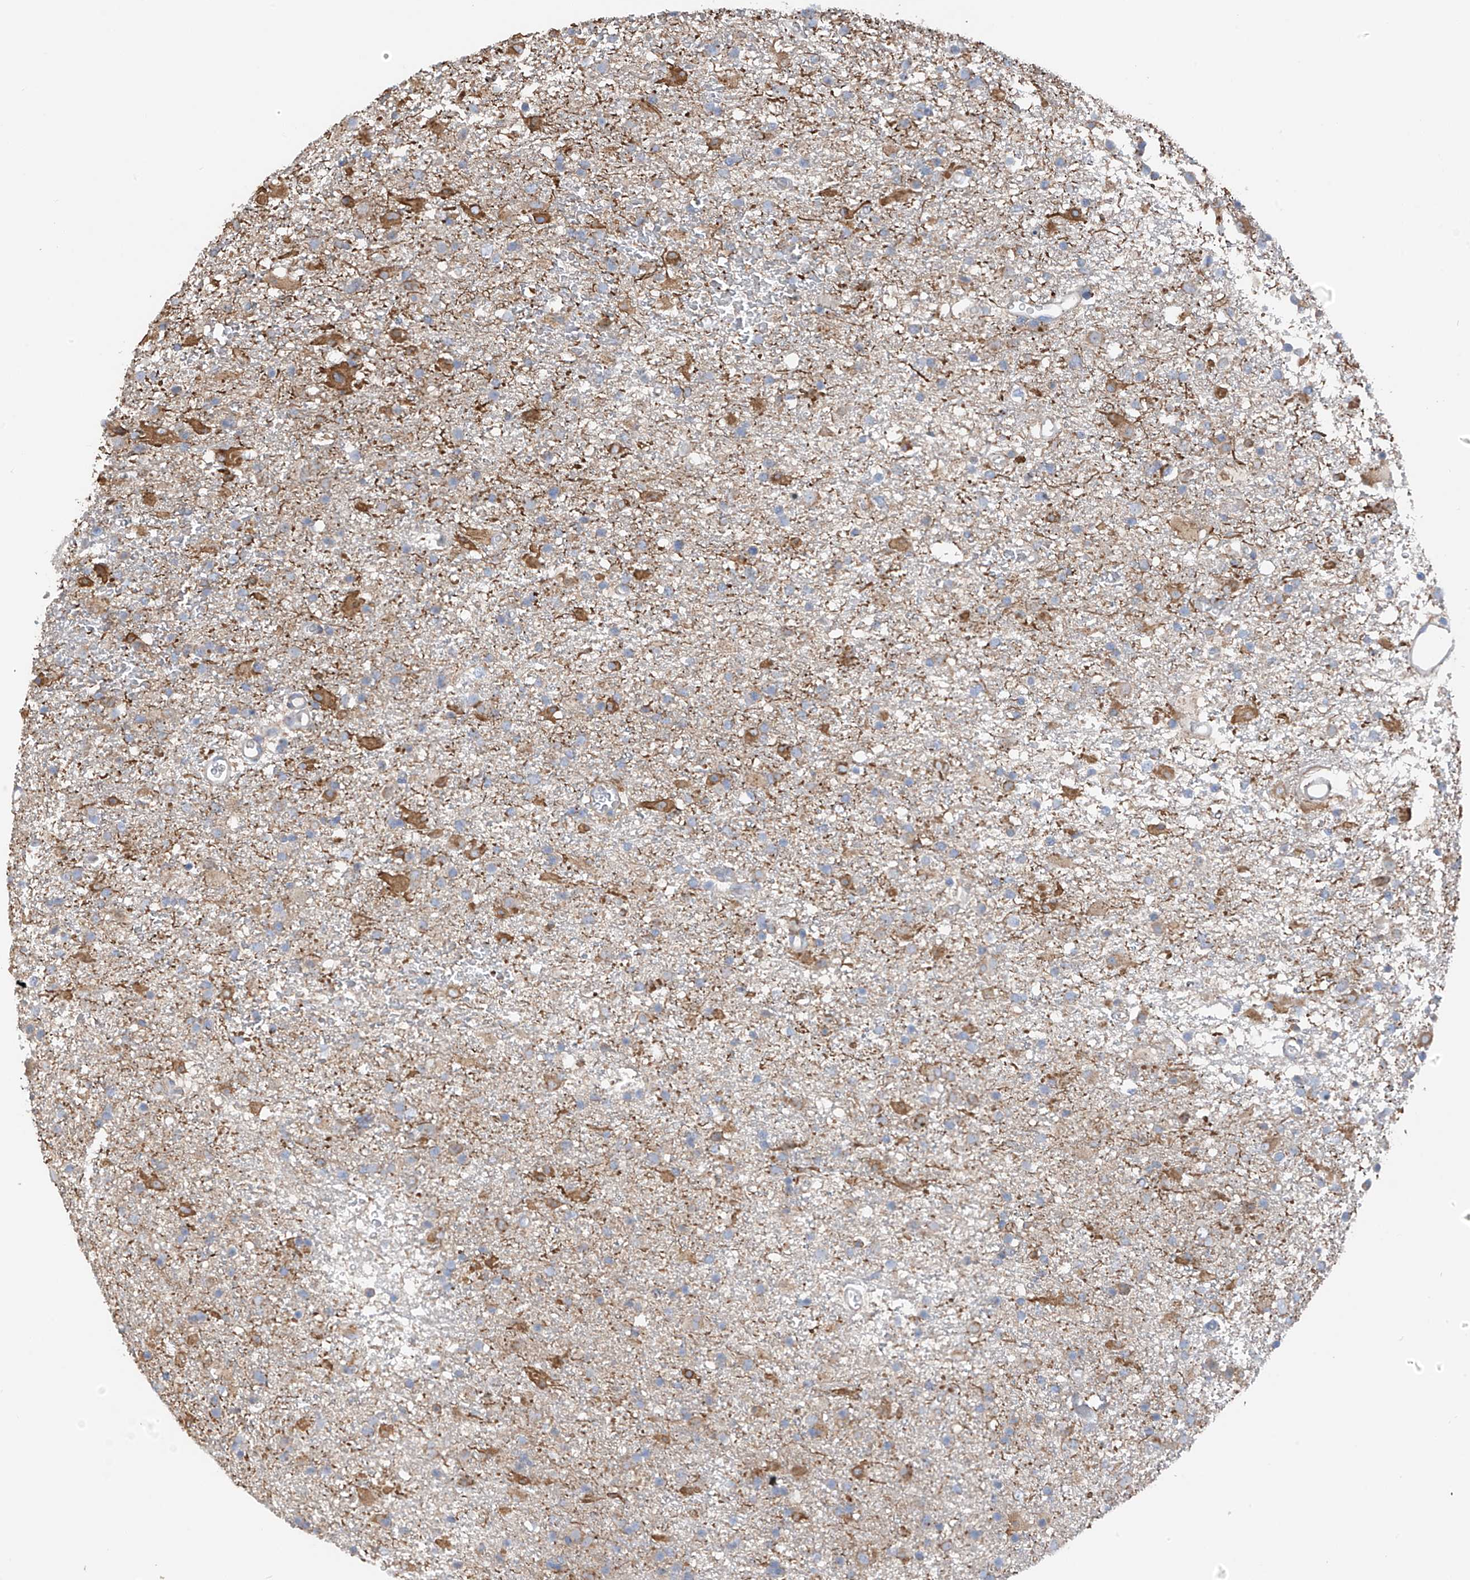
{"staining": {"intensity": "moderate", "quantity": "<25%", "location": "cytoplasmic/membranous"}, "tissue": "glioma", "cell_type": "Tumor cells", "image_type": "cancer", "snomed": [{"axis": "morphology", "description": "Glioma, malignant, Low grade"}, {"axis": "topography", "description": "Brain"}], "caption": "Low-grade glioma (malignant) stained for a protein shows moderate cytoplasmic/membranous positivity in tumor cells. (DAB (3,3'-diaminobenzidine) = brown stain, brightfield microscopy at high magnification).", "gene": "GALNTL6", "patient": {"sex": "male", "age": 65}}